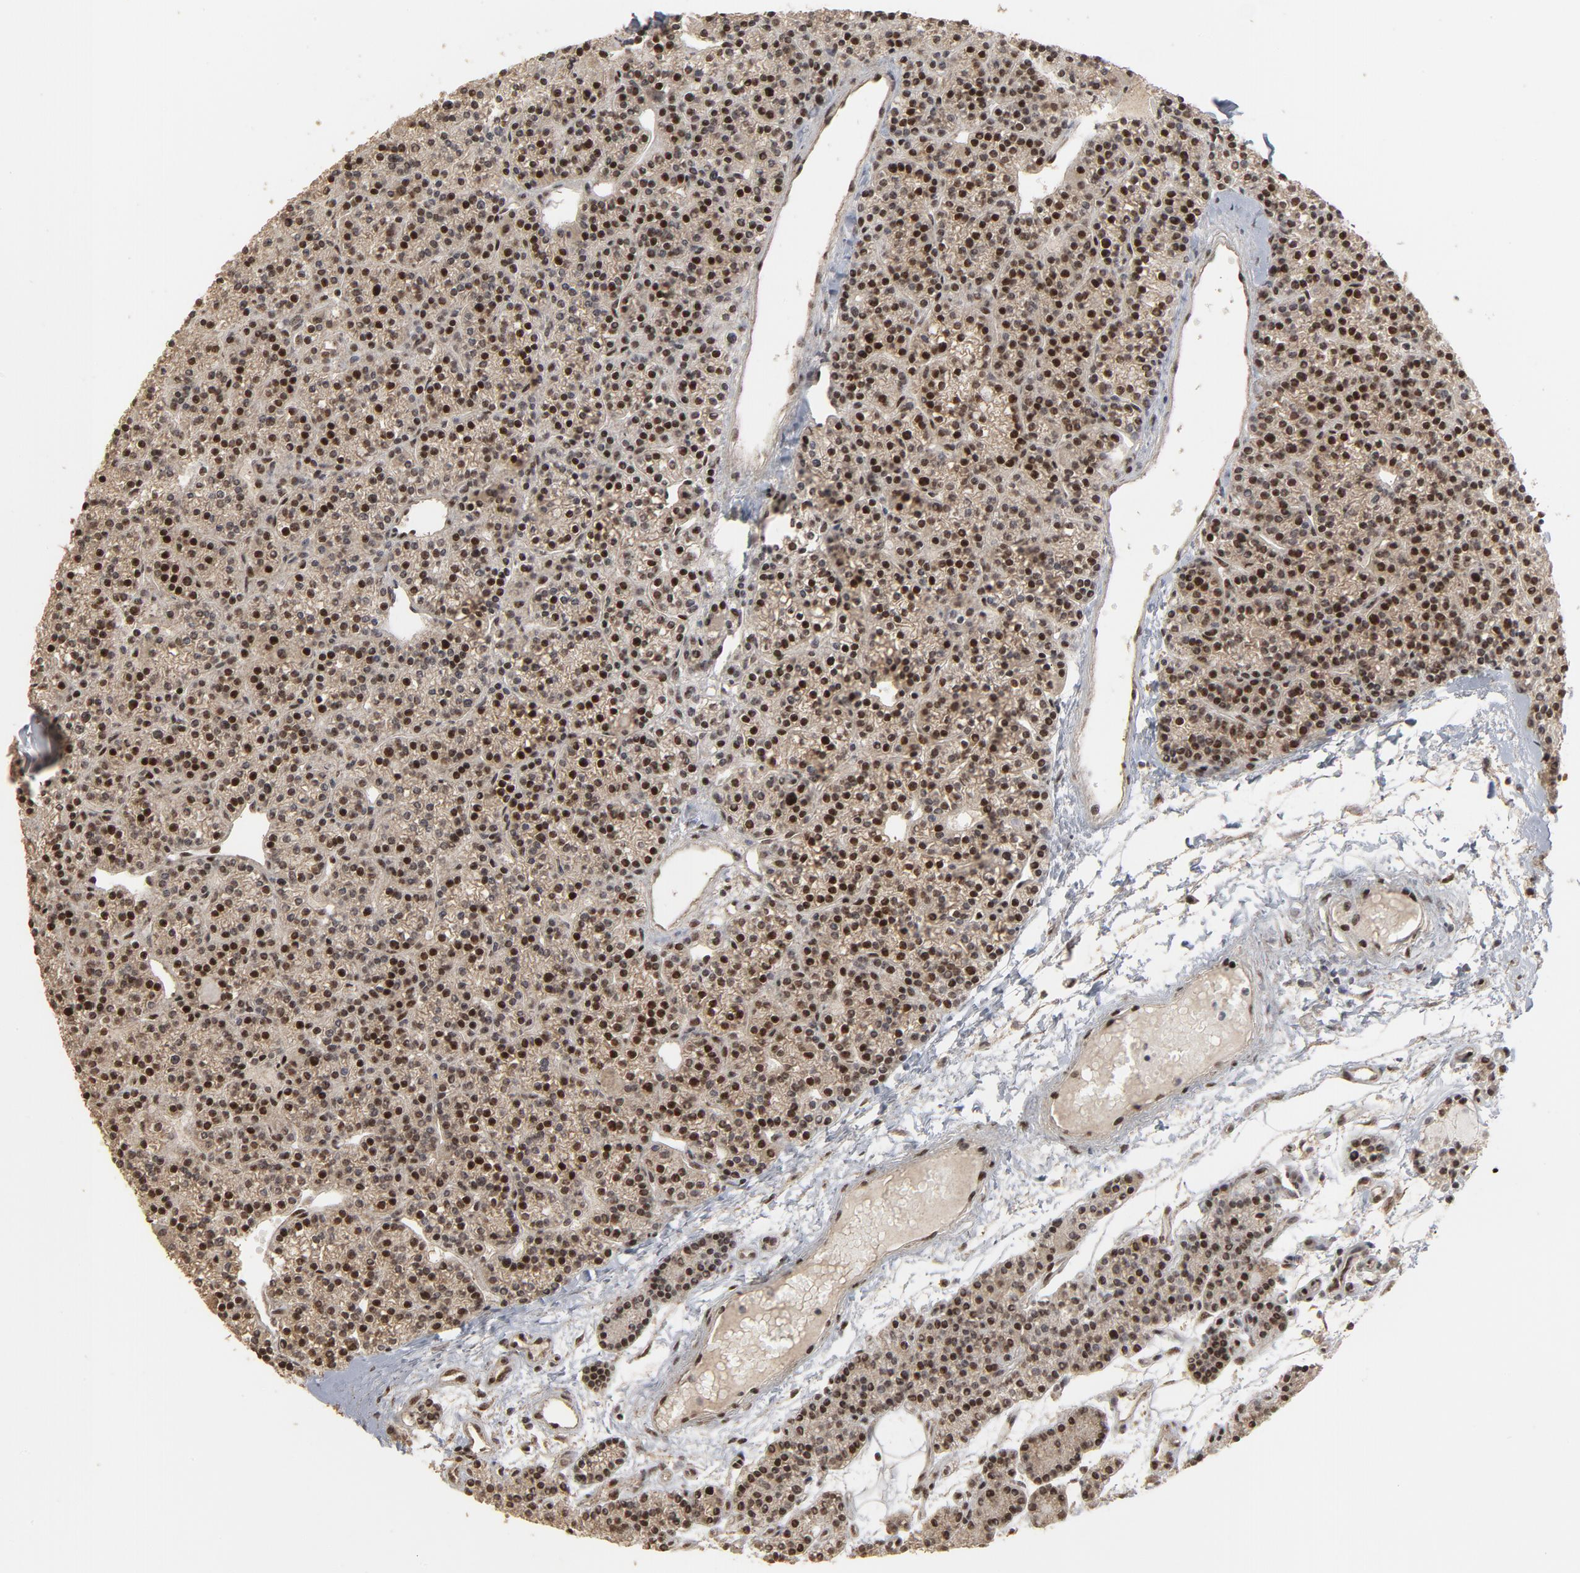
{"staining": {"intensity": "strong", "quantity": ">75%", "location": "cytoplasmic/membranous,nuclear"}, "tissue": "parathyroid gland", "cell_type": "Glandular cells", "image_type": "normal", "snomed": [{"axis": "morphology", "description": "Normal tissue, NOS"}, {"axis": "topography", "description": "Parathyroid gland"}], "caption": "IHC micrograph of normal parathyroid gland: parathyroid gland stained using immunohistochemistry shows high levels of strong protein expression localized specifically in the cytoplasmic/membranous,nuclear of glandular cells, appearing as a cytoplasmic/membranous,nuclear brown color.", "gene": "TP53RK", "patient": {"sex": "female", "age": 50}}